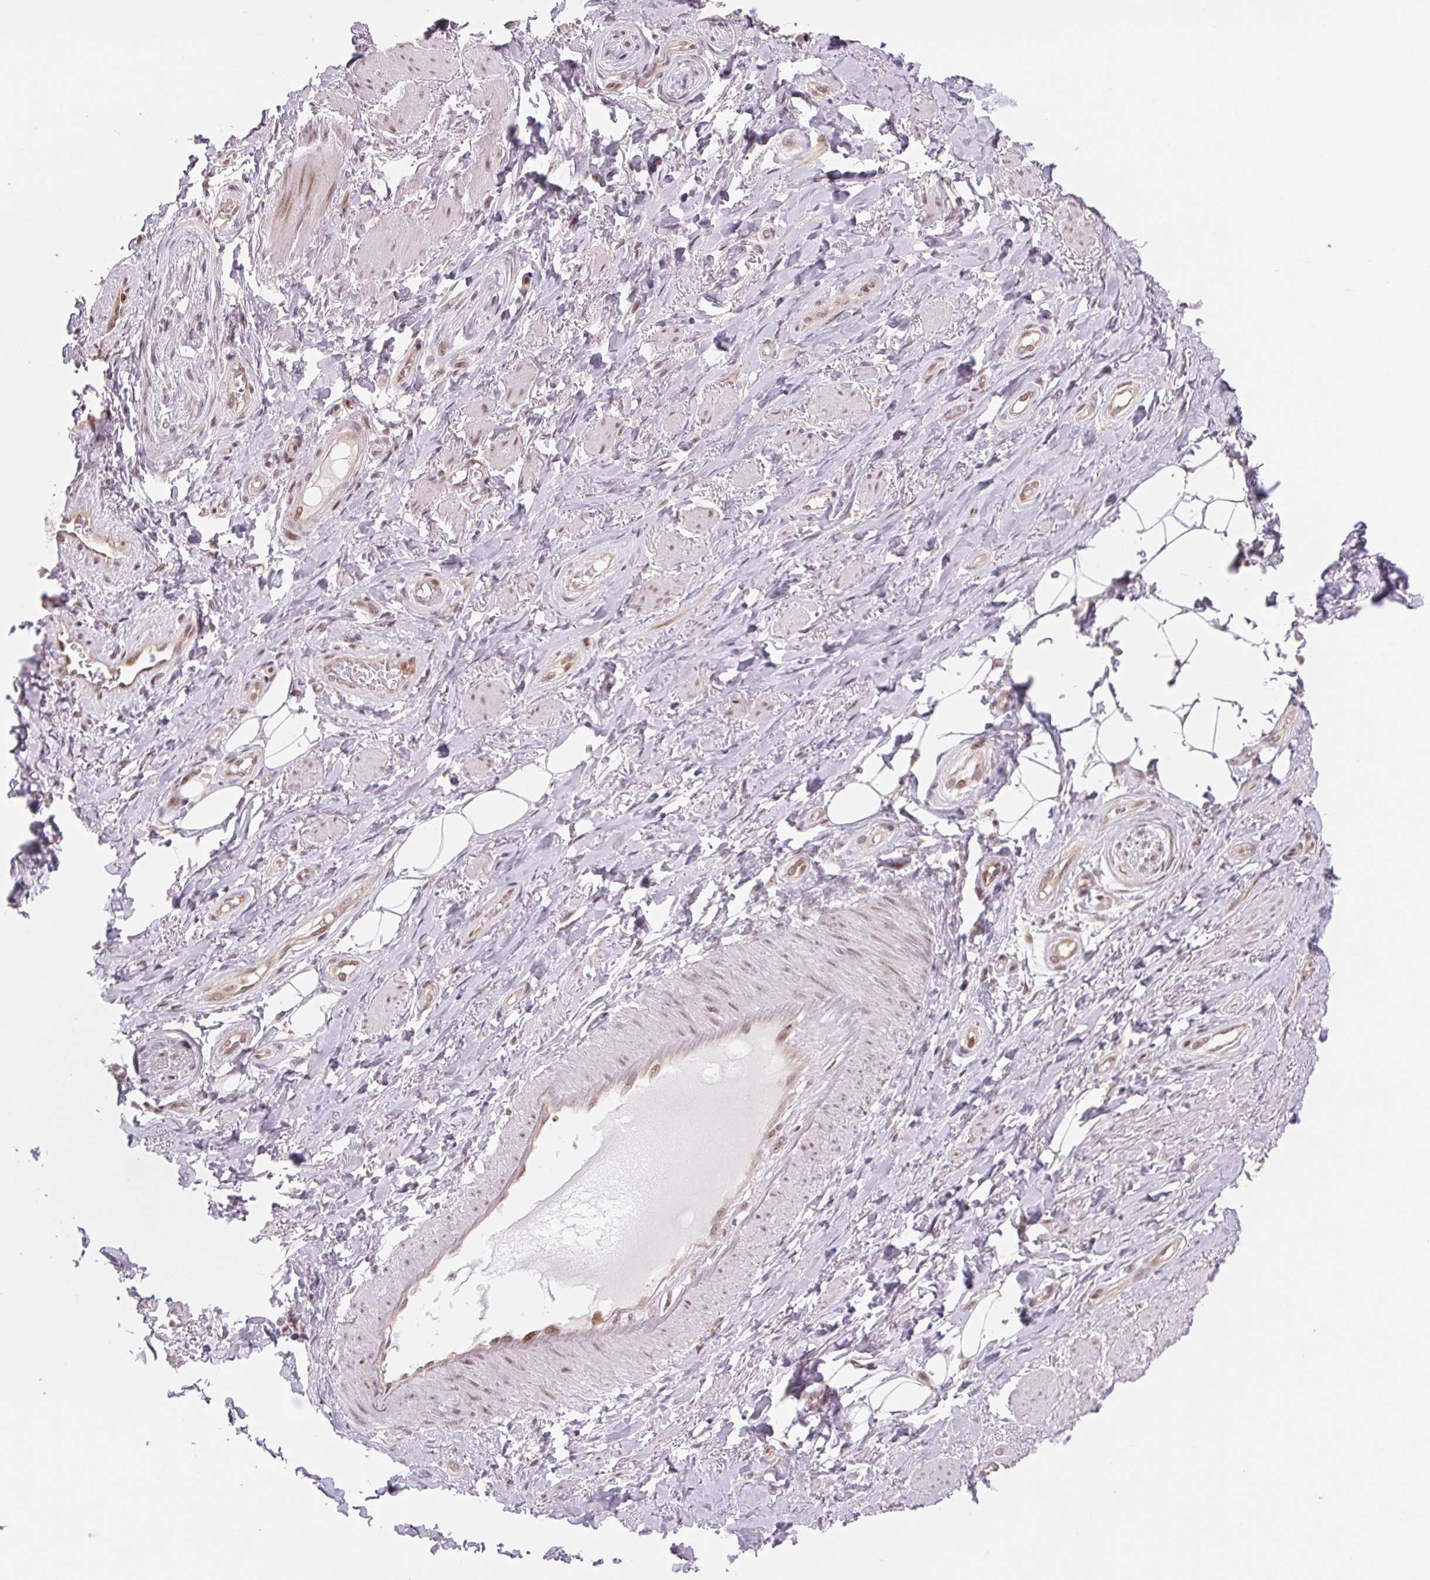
{"staining": {"intensity": "weak", "quantity": "<25%", "location": "nuclear"}, "tissue": "adipose tissue", "cell_type": "Adipocytes", "image_type": "normal", "snomed": [{"axis": "morphology", "description": "Normal tissue, NOS"}, {"axis": "topography", "description": "Anal"}, {"axis": "topography", "description": "Peripheral nerve tissue"}], "caption": "DAB immunohistochemical staining of unremarkable human adipose tissue exhibits no significant positivity in adipocytes.", "gene": "DNAJB6", "patient": {"sex": "male", "age": 53}}